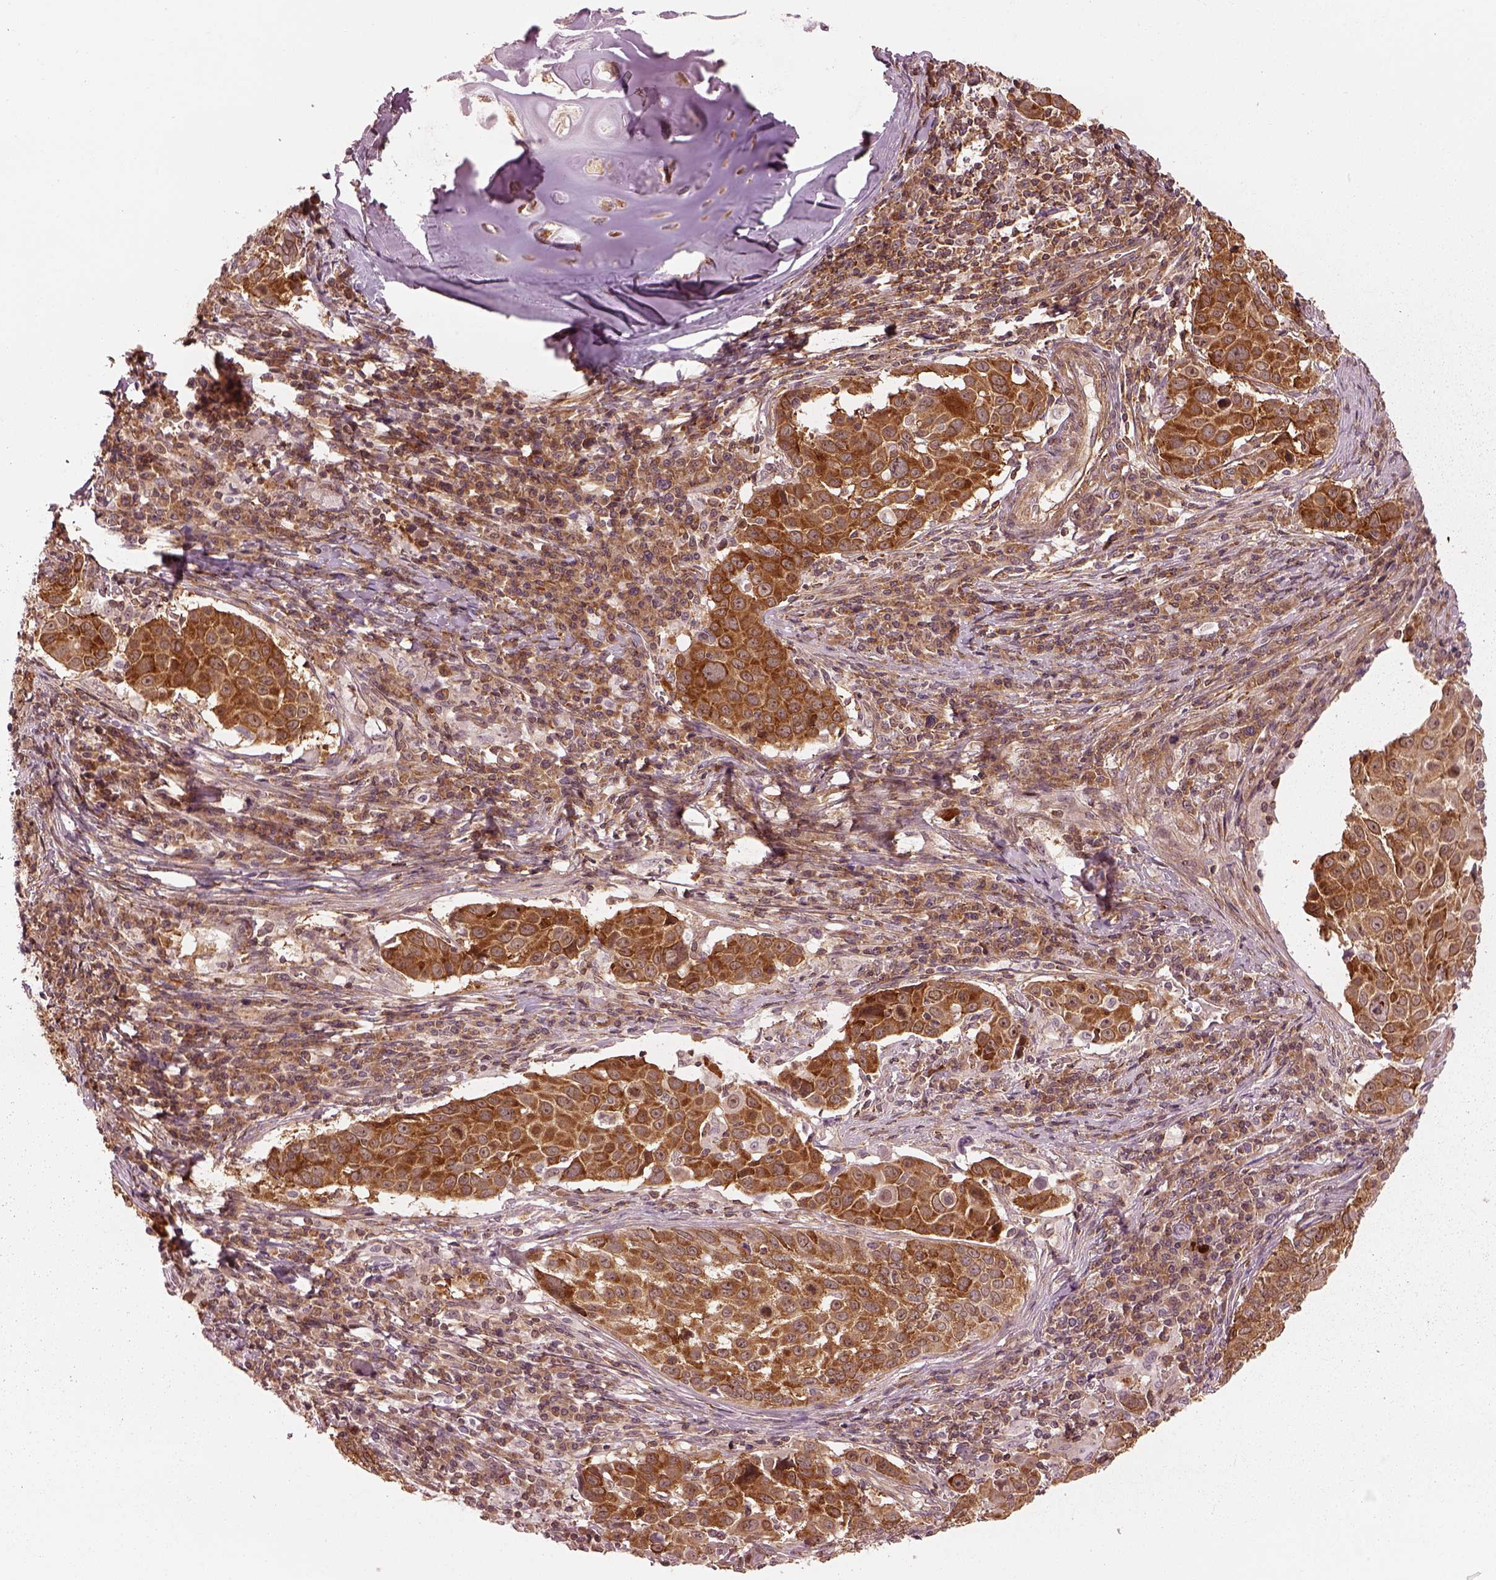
{"staining": {"intensity": "strong", "quantity": "25%-75%", "location": "cytoplasmic/membranous"}, "tissue": "lung cancer", "cell_type": "Tumor cells", "image_type": "cancer", "snomed": [{"axis": "morphology", "description": "Squamous cell carcinoma, NOS"}, {"axis": "topography", "description": "Lung"}], "caption": "Protein expression analysis of lung cancer shows strong cytoplasmic/membranous staining in approximately 25%-75% of tumor cells.", "gene": "LSM14A", "patient": {"sex": "male", "age": 57}}